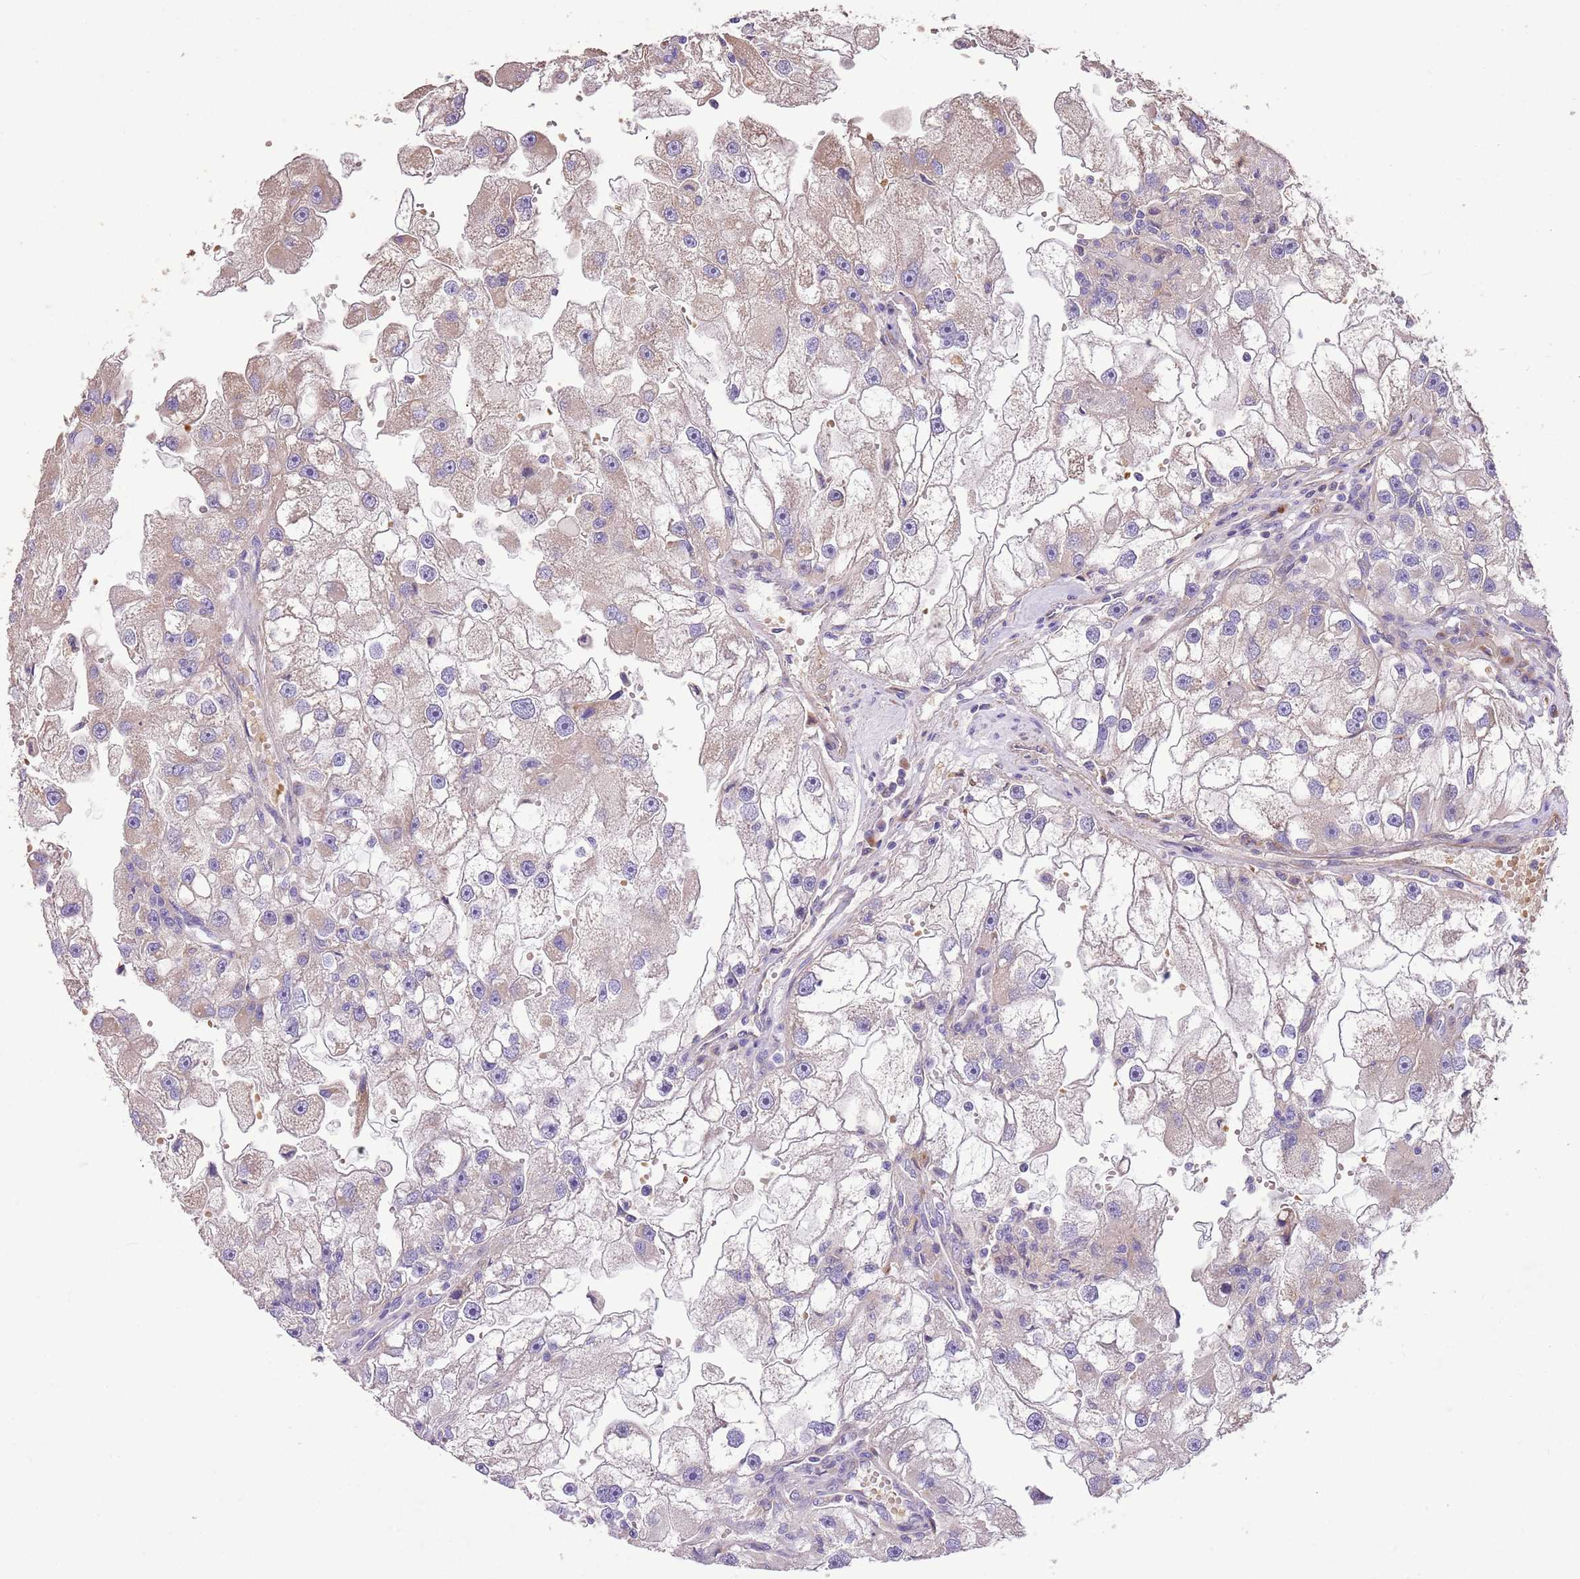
{"staining": {"intensity": "weak", "quantity": "<25%", "location": "cytoplasmic/membranous"}, "tissue": "renal cancer", "cell_type": "Tumor cells", "image_type": "cancer", "snomed": [{"axis": "morphology", "description": "Adenocarcinoma, NOS"}, {"axis": "topography", "description": "Kidney"}], "caption": "Immunohistochemical staining of human renal cancer displays no significant staining in tumor cells. (DAB IHC visualized using brightfield microscopy, high magnification).", "gene": "PIGA", "patient": {"sex": "male", "age": 63}}